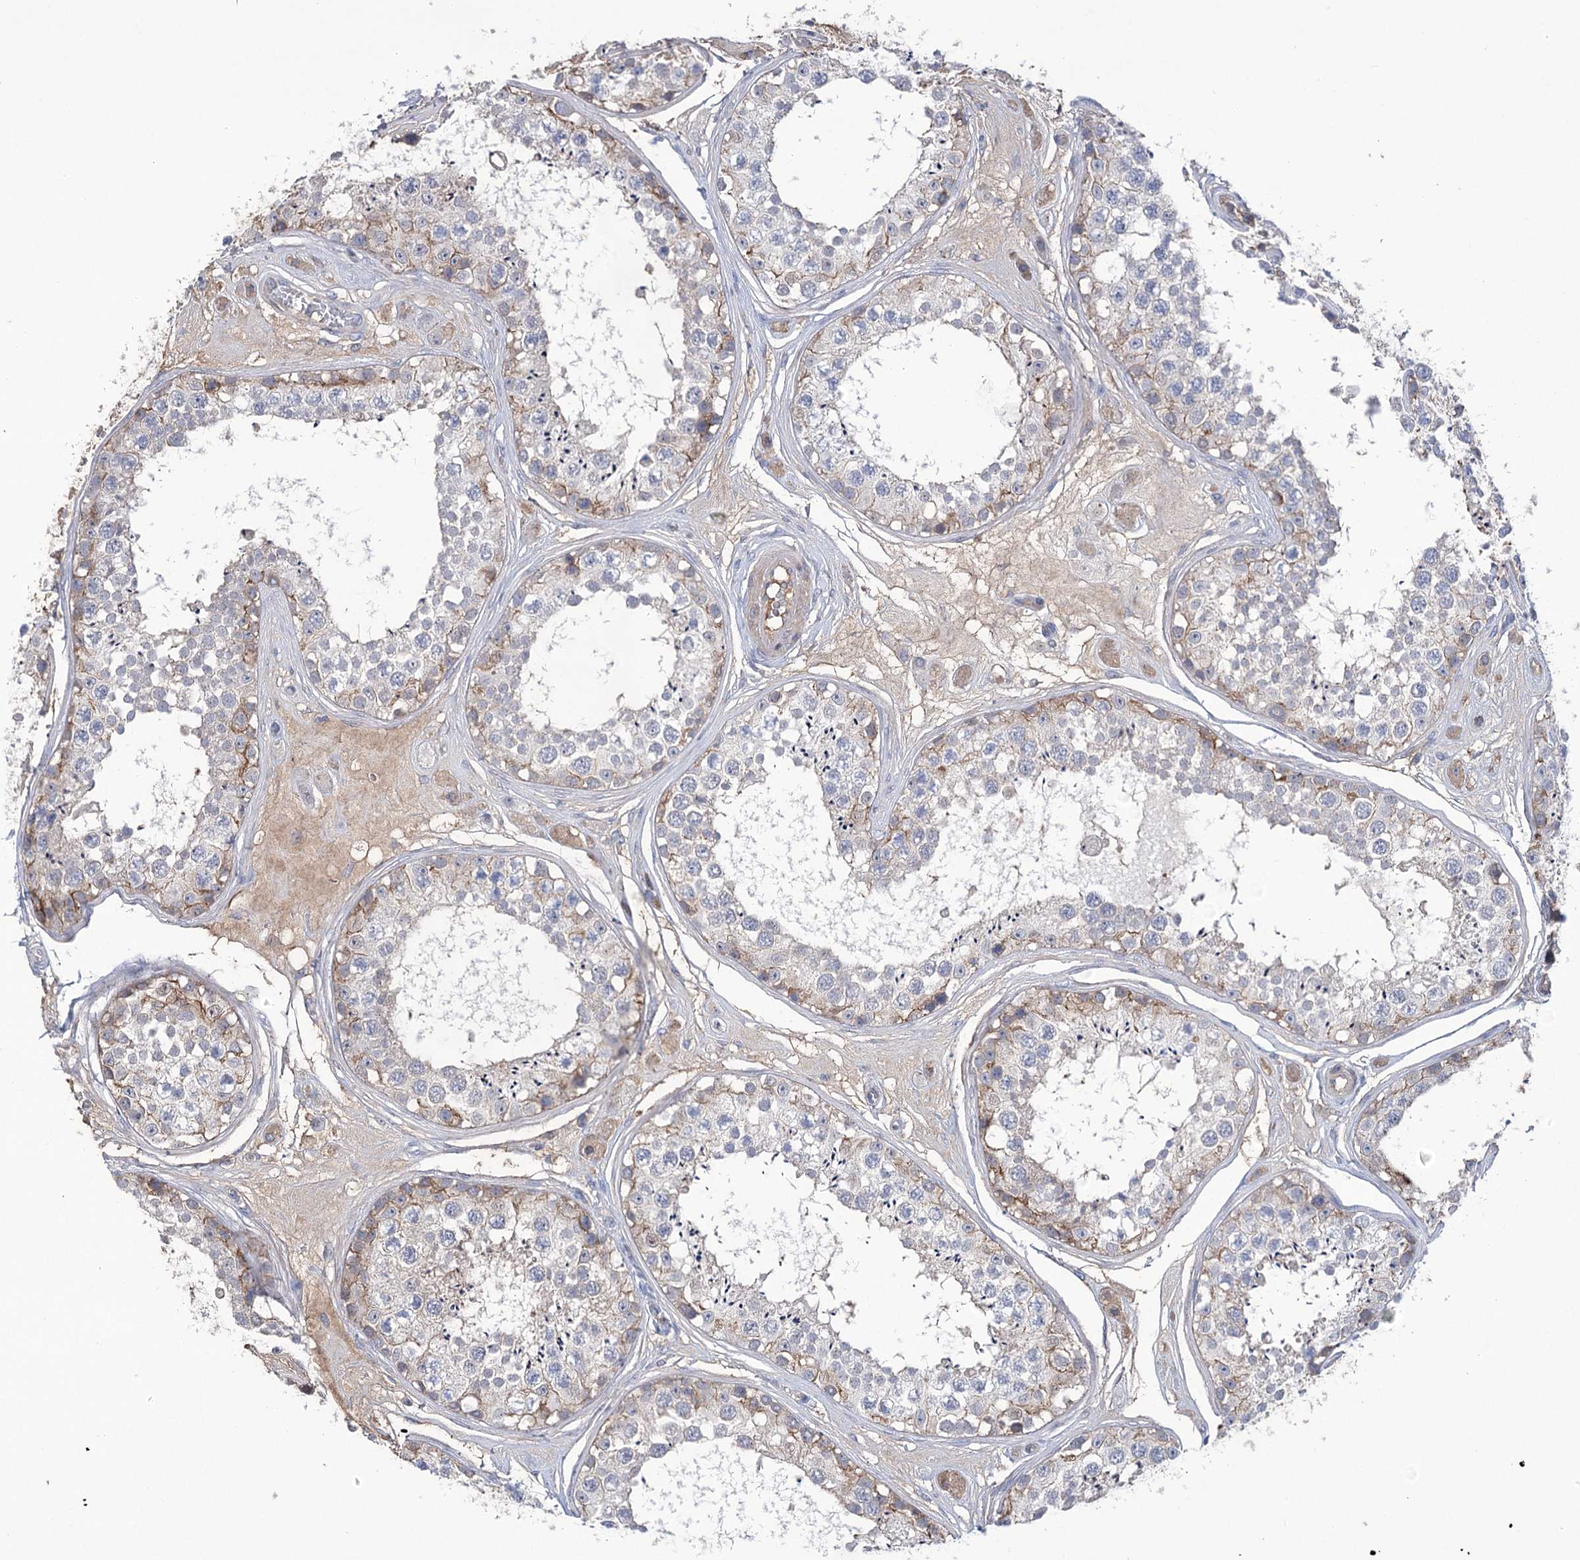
{"staining": {"intensity": "weak", "quantity": "<25%", "location": "cytoplasmic/membranous"}, "tissue": "testis", "cell_type": "Cells in seminiferous ducts", "image_type": "normal", "snomed": [{"axis": "morphology", "description": "Normal tissue, NOS"}, {"axis": "topography", "description": "Testis"}], "caption": "This is a photomicrograph of IHC staining of normal testis, which shows no positivity in cells in seminiferous ducts. (DAB IHC visualized using brightfield microscopy, high magnification).", "gene": "CEP164", "patient": {"sex": "male", "age": 25}}